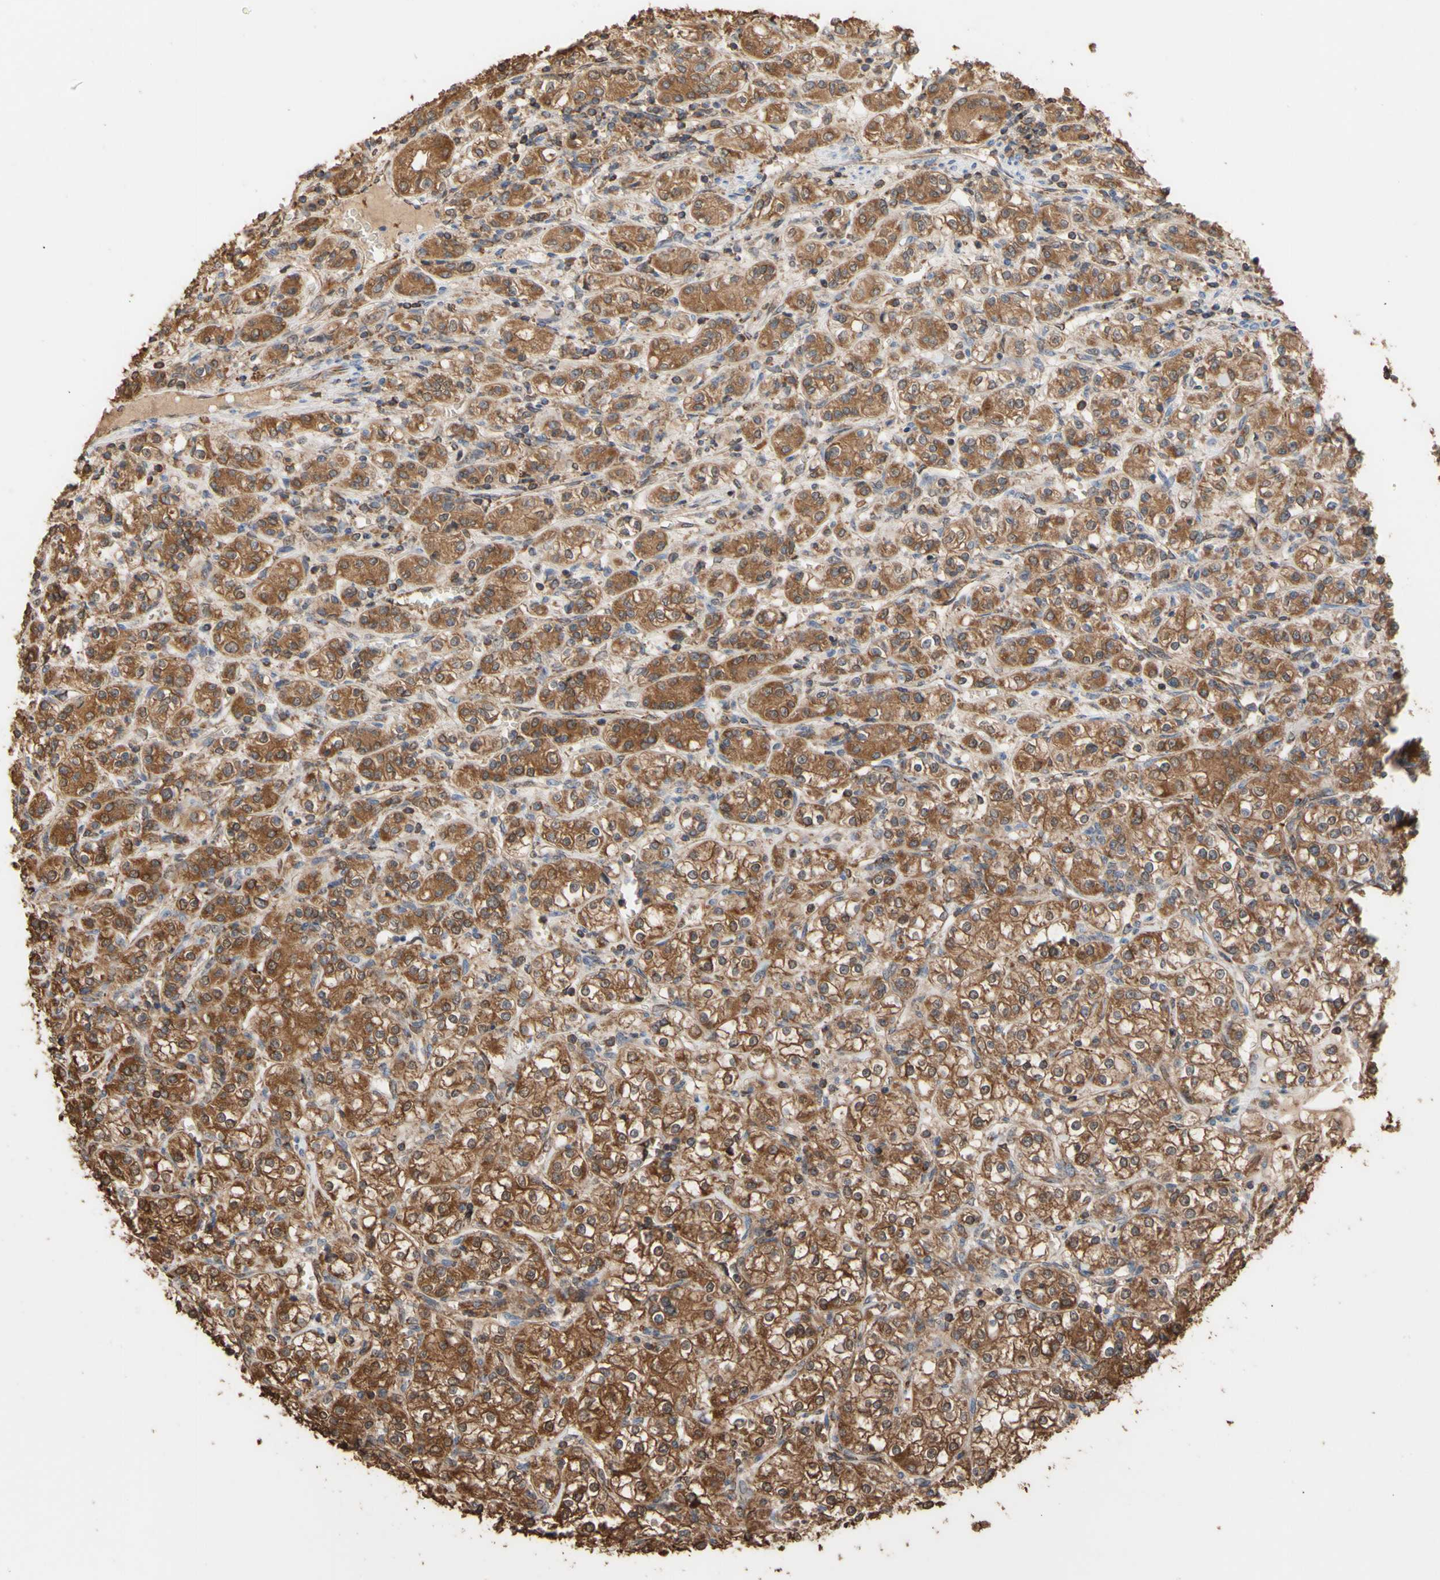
{"staining": {"intensity": "moderate", "quantity": ">75%", "location": "cytoplasmic/membranous"}, "tissue": "renal cancer", "cell_type": "Tumor cells", "image_type": "cancer", "snomed": [{"axis": "morphology", "description": "Adenocarcinoma, NOS"}, {"axis": "topography", "description": "Kidney"}], "caption": "Moderate cytoplasmic/membranous positivity is present in approximately >75% of tumor cells in renal cancer (adenocarcinoma).", "gene": "ALDH9A1", "patient": {"sex": "male", "age": 77}}